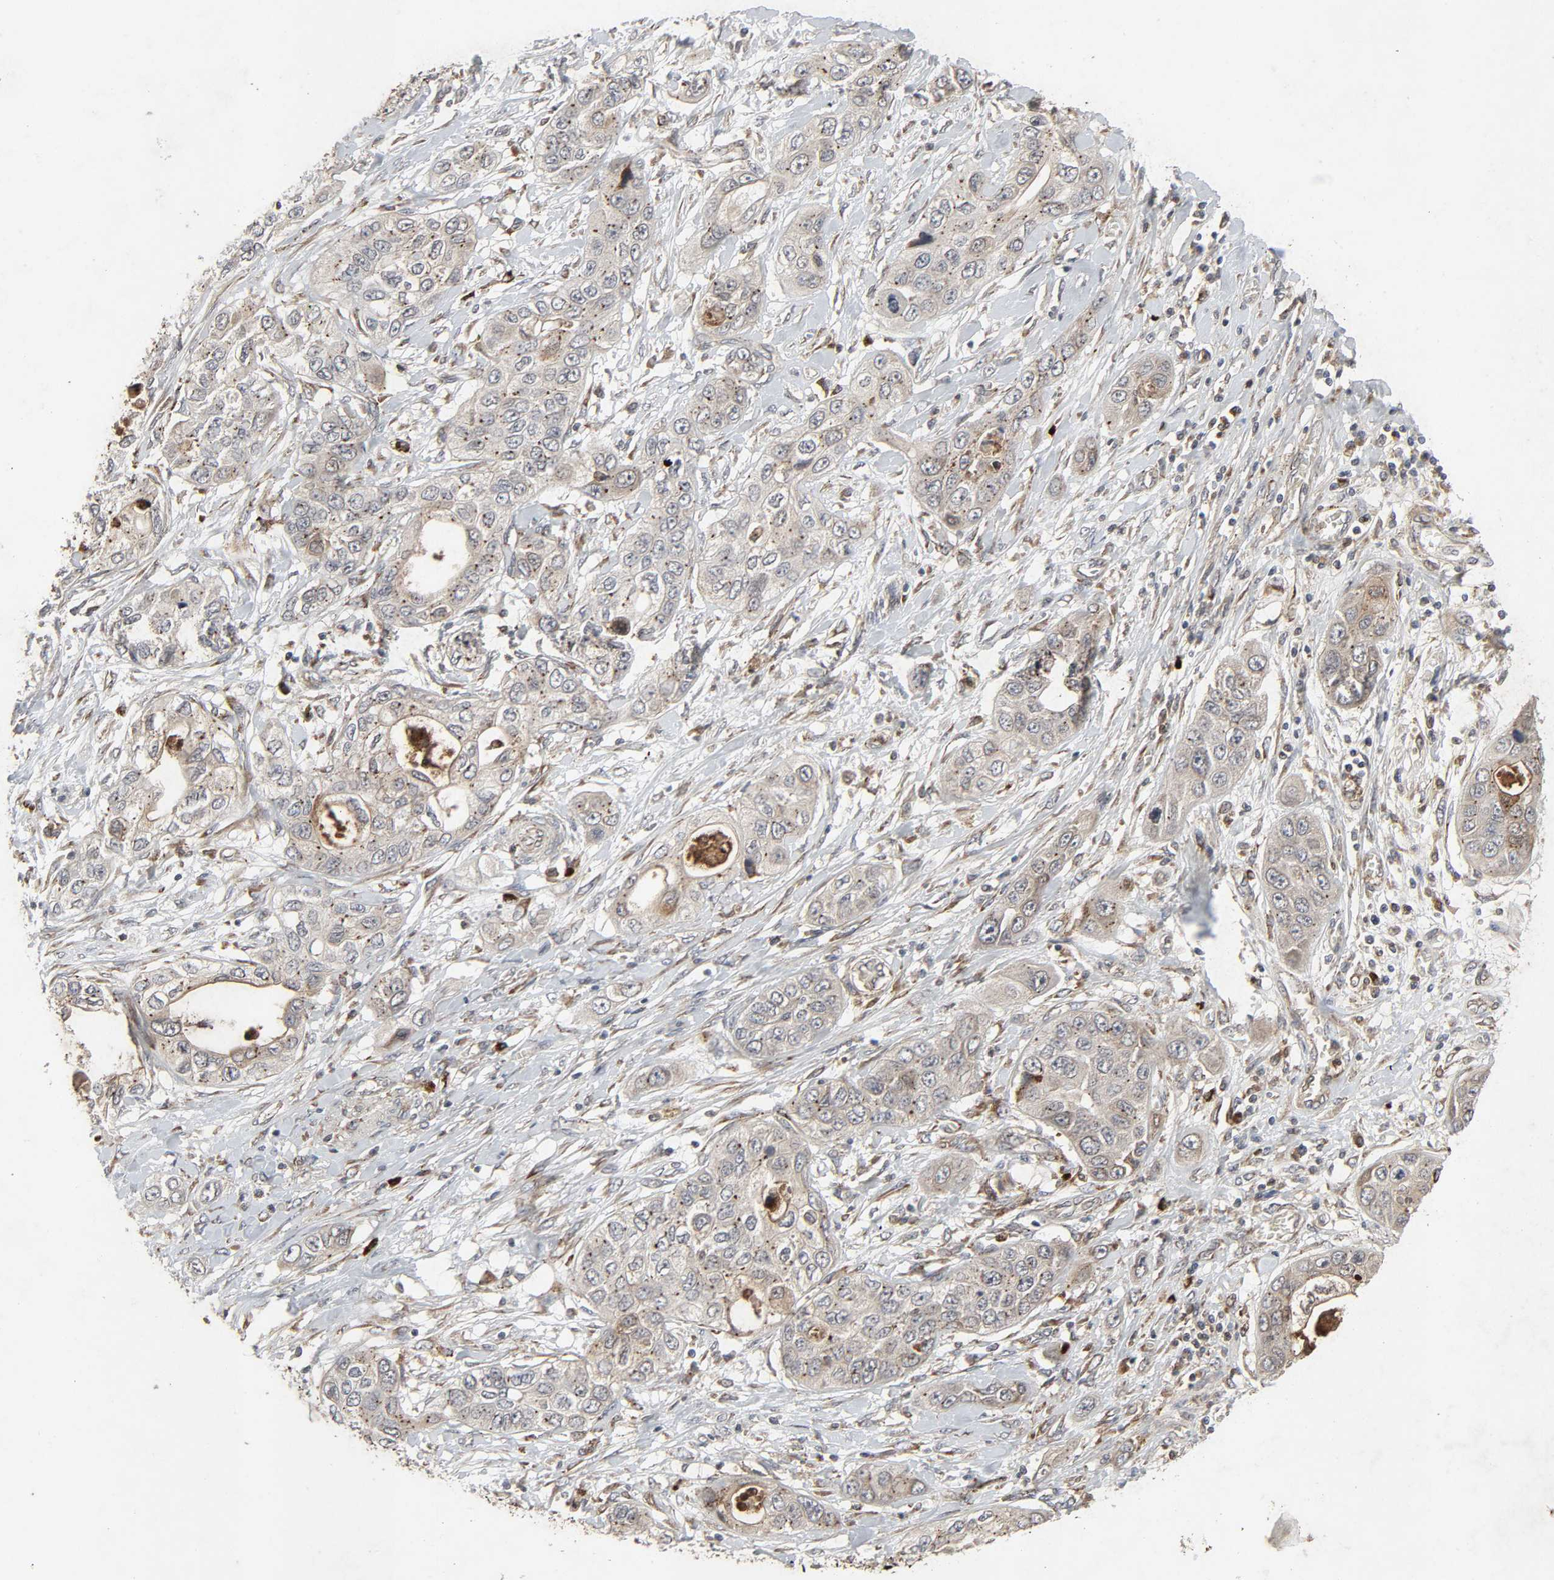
{"staining": {"intensity": "weak", "quantity": ">75%", "location": "cytoplasmic/membranous"}, "tissue": "pancreatic cancer", "cell_type": "Tumor cells", "image_type": "cancer", "snomed": [{"axis": "morphology", "description": "Adenocarcinoma, NOS"}, {"axis": "topography", "description": "Pancreas"}], "caption": "Immunohistochemical staining of pancreatic cancer exhibits low levels of weak cytoplasmic/membranous positivity in approximately >75% of tumor cells. (DAB (3,3'-diaminobenzidine) = brown stain, brightfield microscopy at high magnification).", "gene": "ADCY4", "patient": {"sex": "female", "age": 70}}